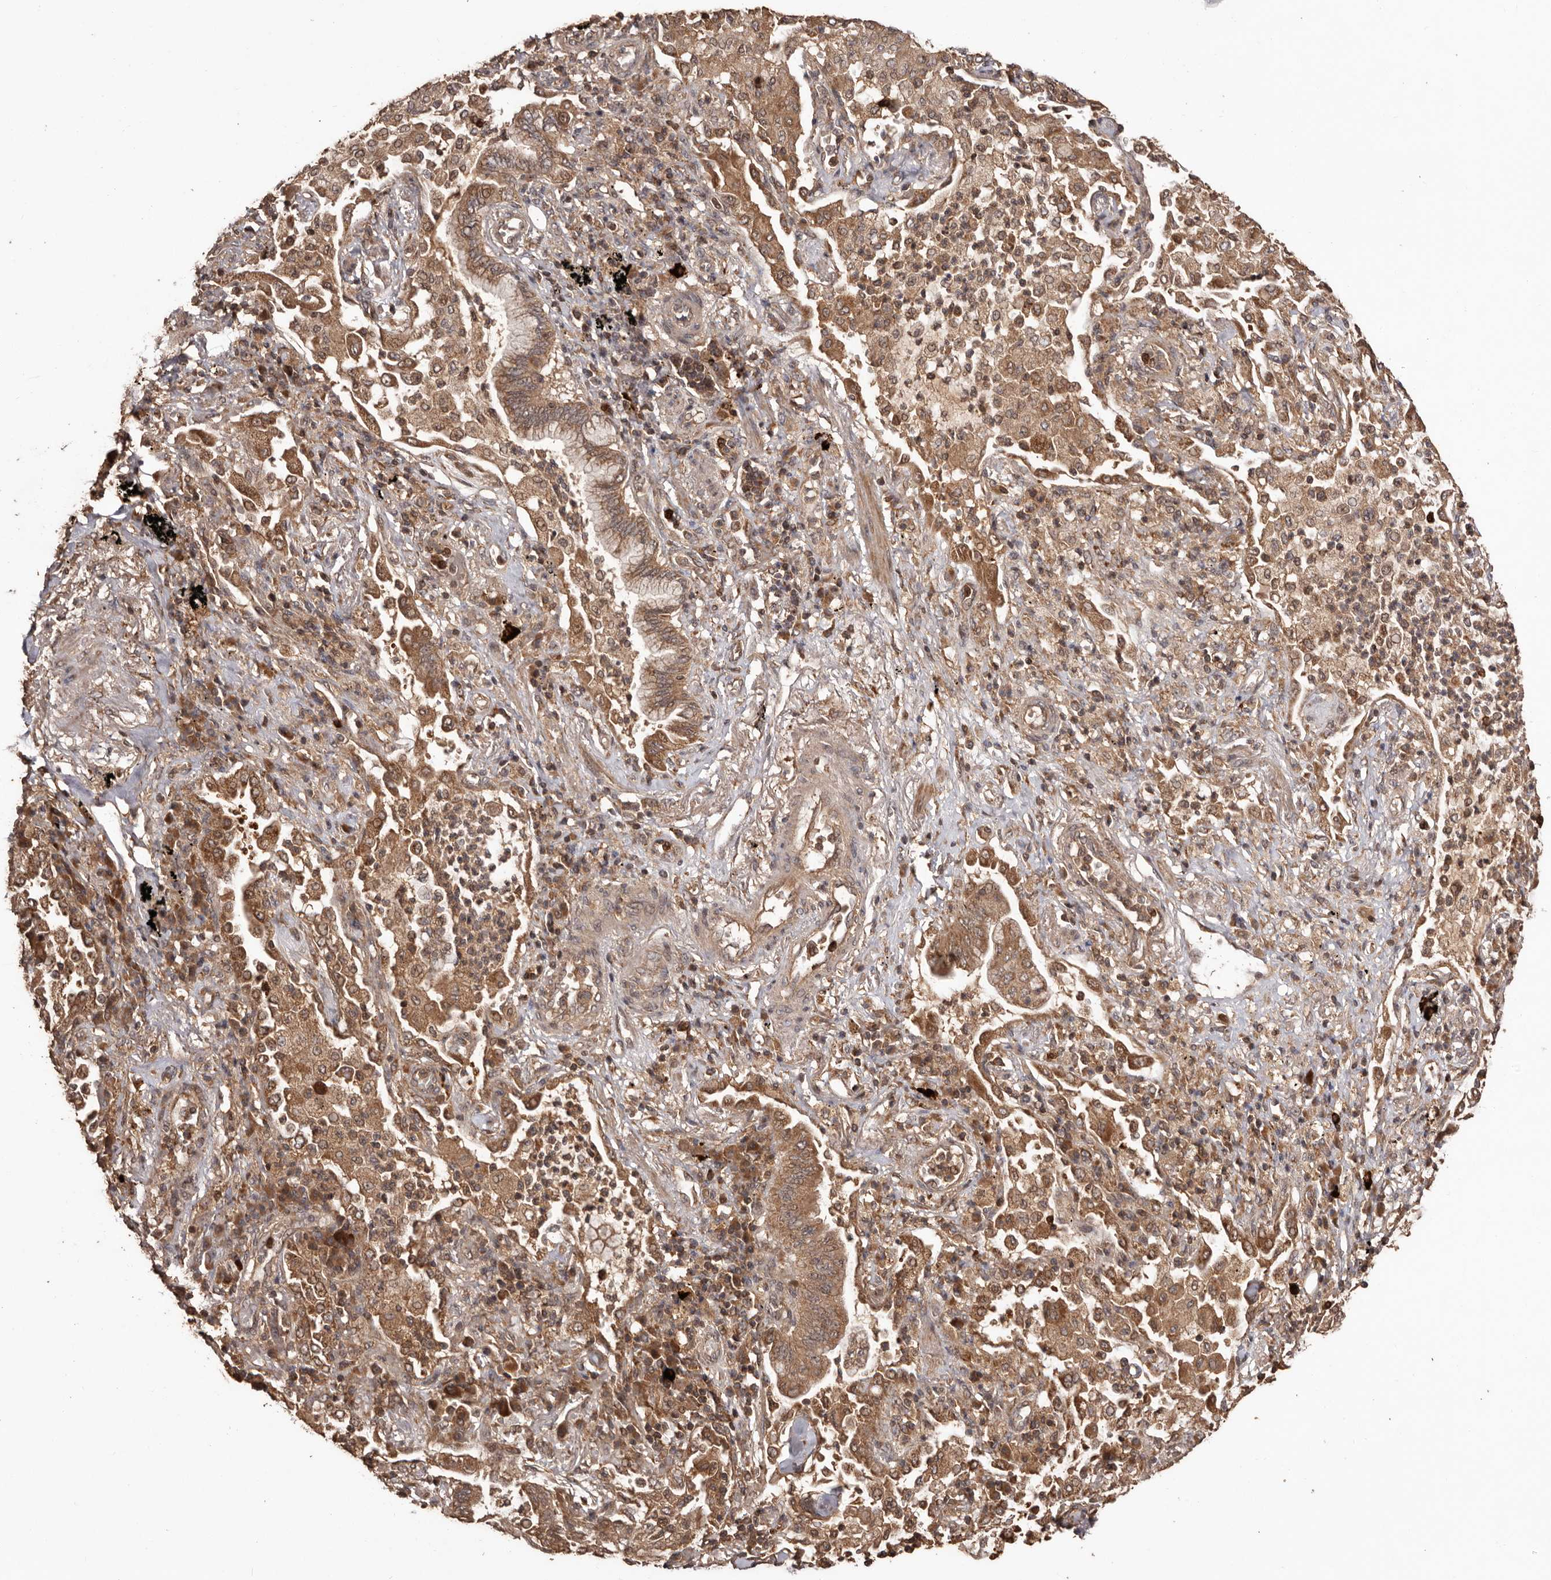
{"staining": {"intensity": "moderate", "quantity": ">75%", "location": "cytoplasmic/membranous"}, "tissue": "bronchus", "cell_type": "Respiratory epithelial cells", "image_type": "normal", "snomed": [{"axis": "morphology", "description": "Normal tissue, NOS"}, {"axis": "morphology", "description": "Adenocarcinoma, NOS"}, {"axis": "topography", "description": "Bronchus"}, {"axis": "topography", "description": "Lung"}], "caption": "Immunohistochemical staining of benign human bronchus displays moderate cytoplasmic/membranous protein staining in about >75% of respiratory epithelial cells.", "gene": "RWDD1", "patient": {"sex": "female", "age": 70}}